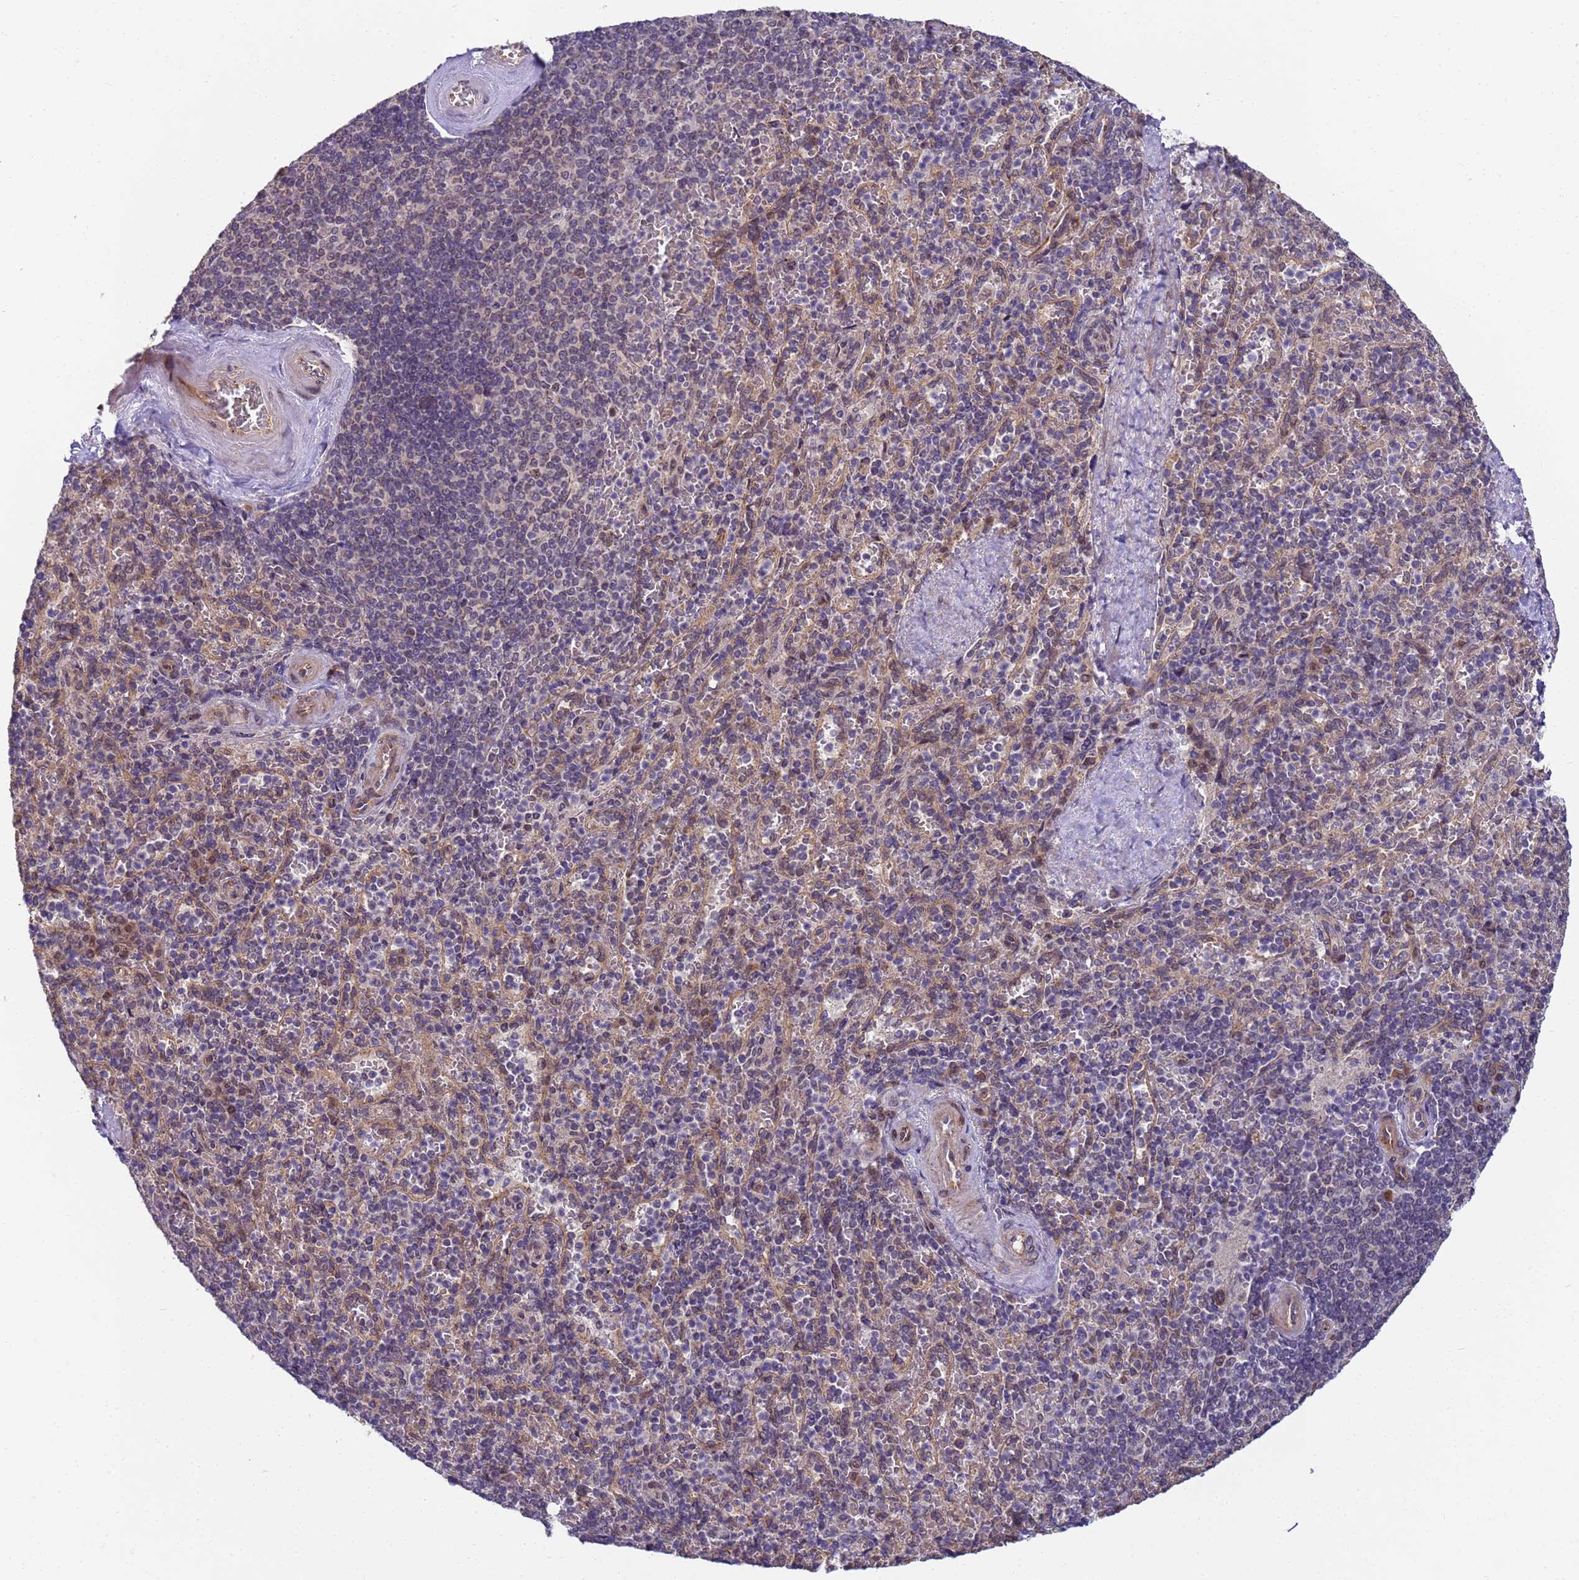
{"staining": {"intensity": "moderate", "quantity": "25%-75%", "location": "cytoplasmic/membranous"}, "tissue": "spleen", "cell_type": "Cells in red pulp", "image_type": "normal", "snomed": [{"axis": "morphology", "description": "Normal tissue, NOS"}, {"axis": "topography", "description": "Spleen"}], "caption": "Cells in red pulp demonstrate moderate cytoplasmic/membranous staining in about 25%-75% of cells in normal spleen. The protein is shown in brown color, while the nuclei are stained blue.", "gene": "RAPGEF3", "patient": {"sex": "male", "age": 82}}